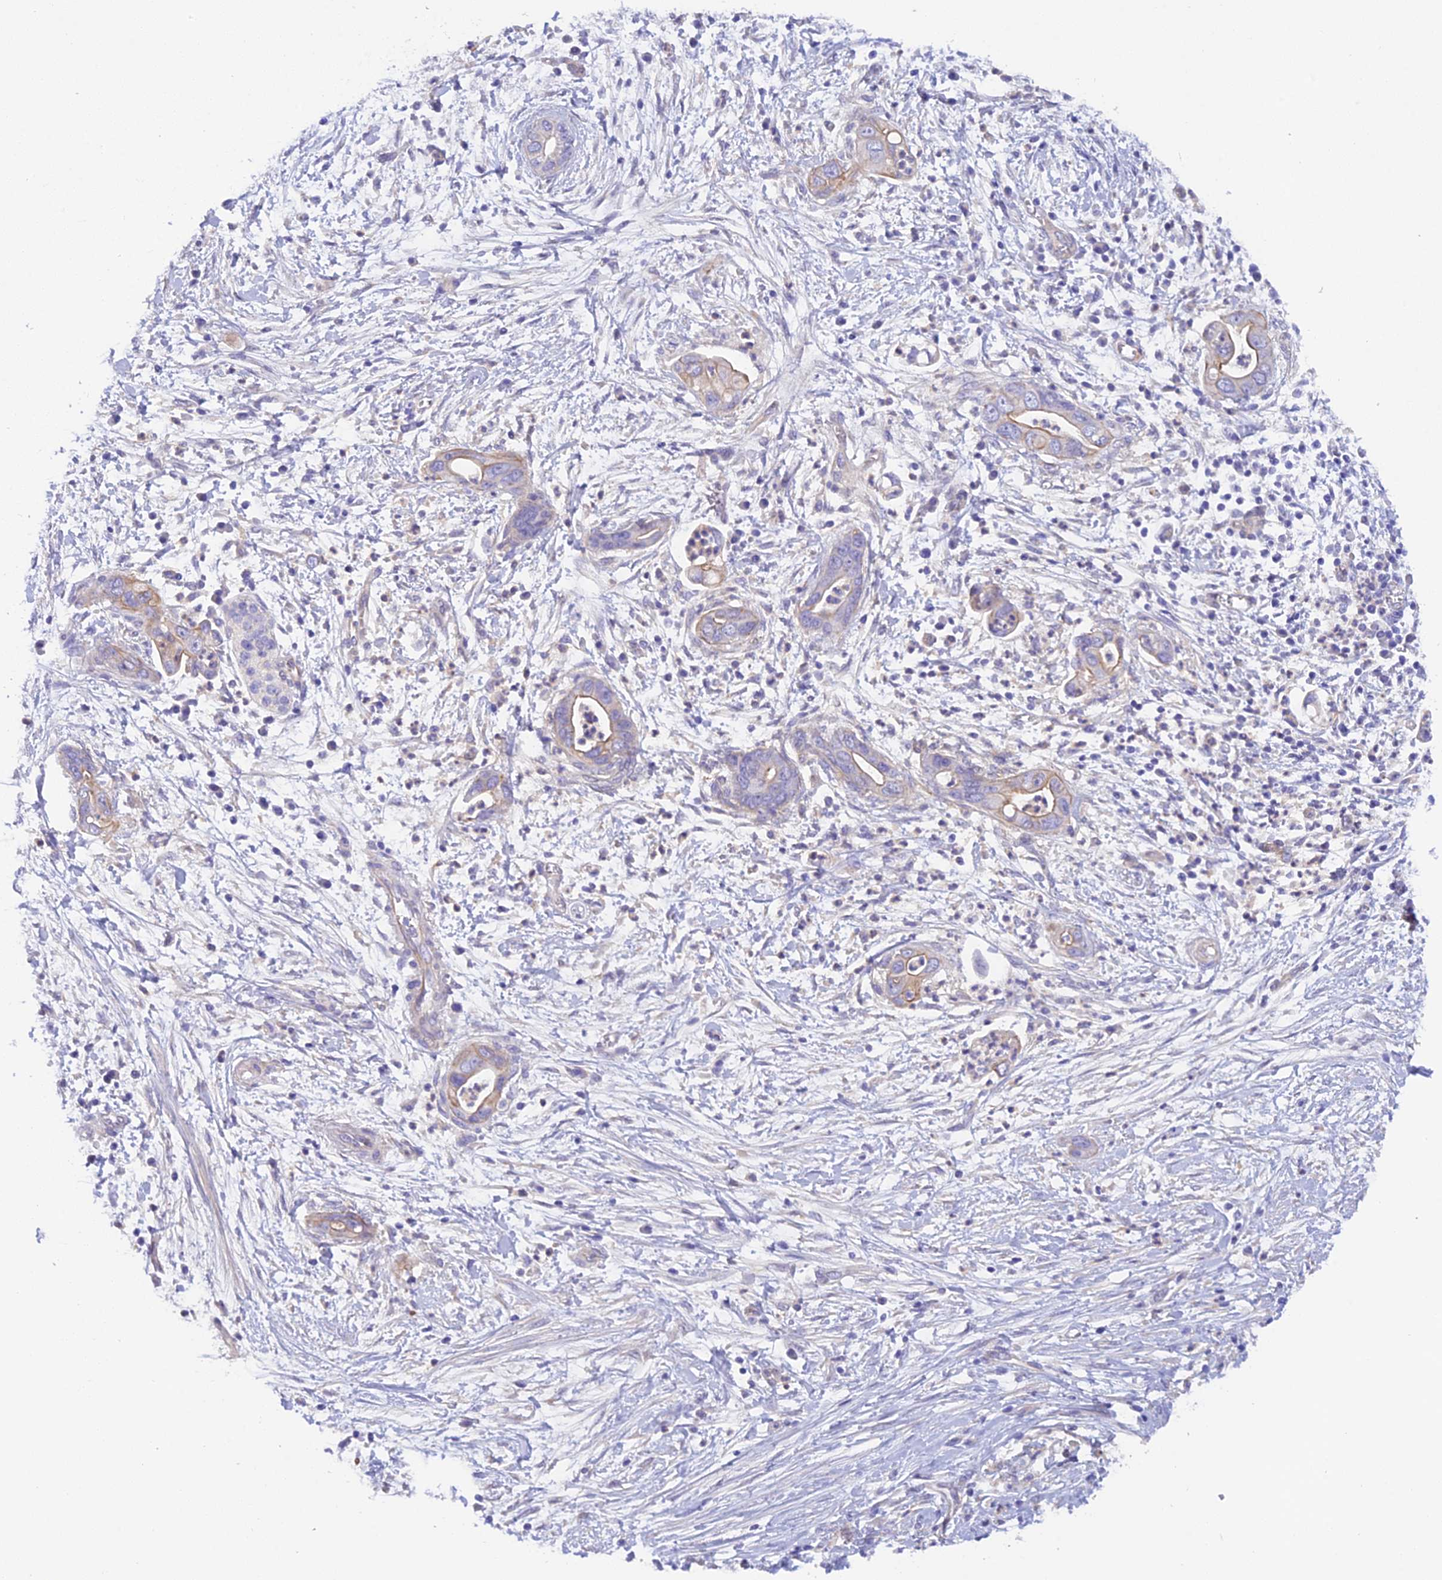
{"staining": {"intensity": "weak", "quantity": "<25%", "location": "cytoplasmic/membranous"}, "tissue": "pancreatic cancer", "cell_type": "Tumor cells", "image_type": "cancer", "snomed": [{"axis": "morphology", "description": "Adenocarcinoma, NOS"}, {"axis": "topography", "description": "Pancreas"}], "caption": "An immunohistochemistry (IHC) image of pancreatic cancer is shown. There is no staining in tumor cells of pancreatic cancer.", "gene": "C17orf67", "patient": {"sex": "male", "age": 75}}